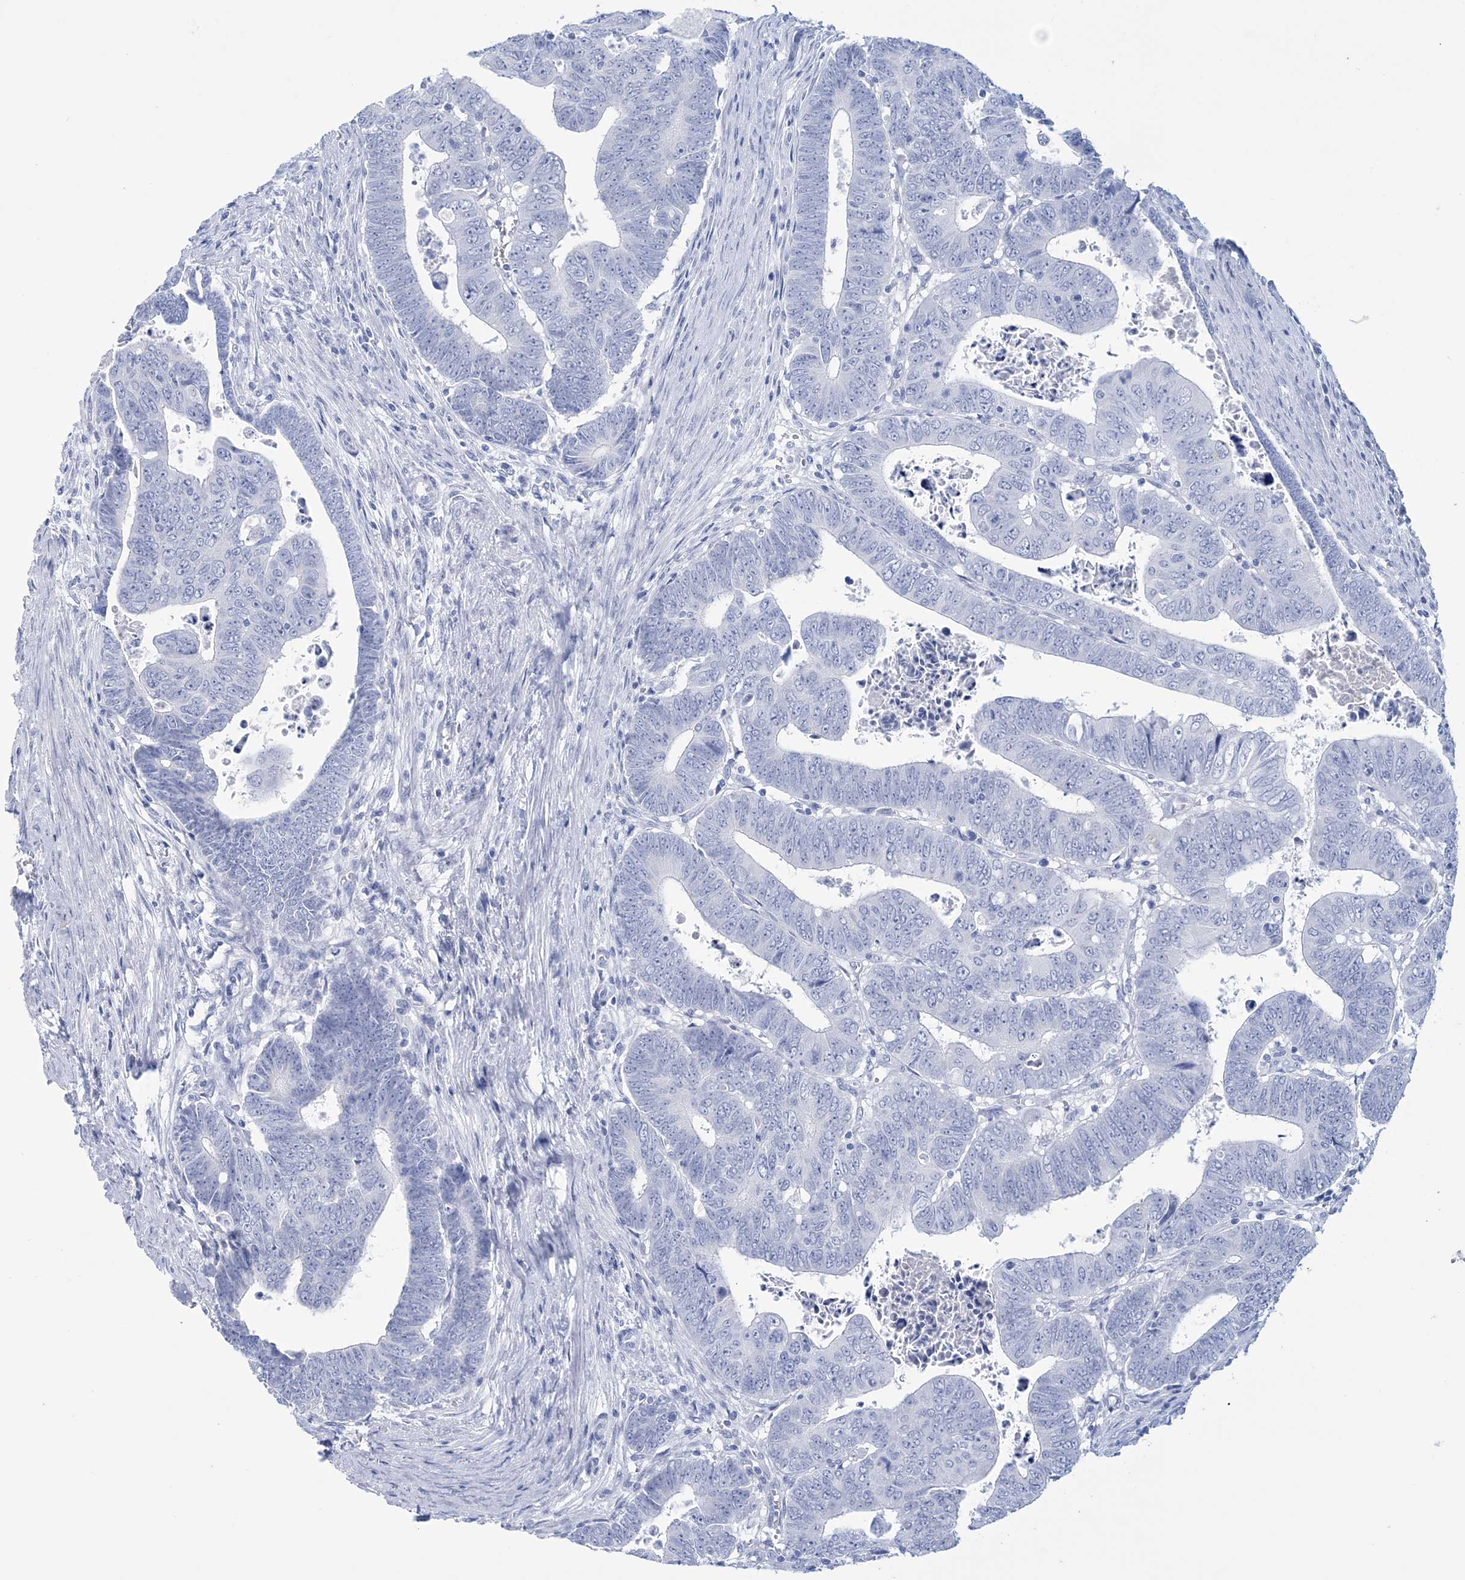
{"staining": {"intensity": "negative", "quantity": "none", "location": "none"}, "tissue": "colorectal cancer", "cell_type": "Tumor cells", "image_type": "cancer", "snomed": [{"axis": "morphology", "description": "Normal tissue, NOS"}, {"axis": "morphology", "description": "Adenocarcinoma, NOS"}, {"axis": "topography", "description": "Rectum"}], "caption": "Tumor cells show no significant protein expression in adenocarcinoma (colorectal).", "gene": "DPCD", "patient": {"sex": "female", "age": 65}}